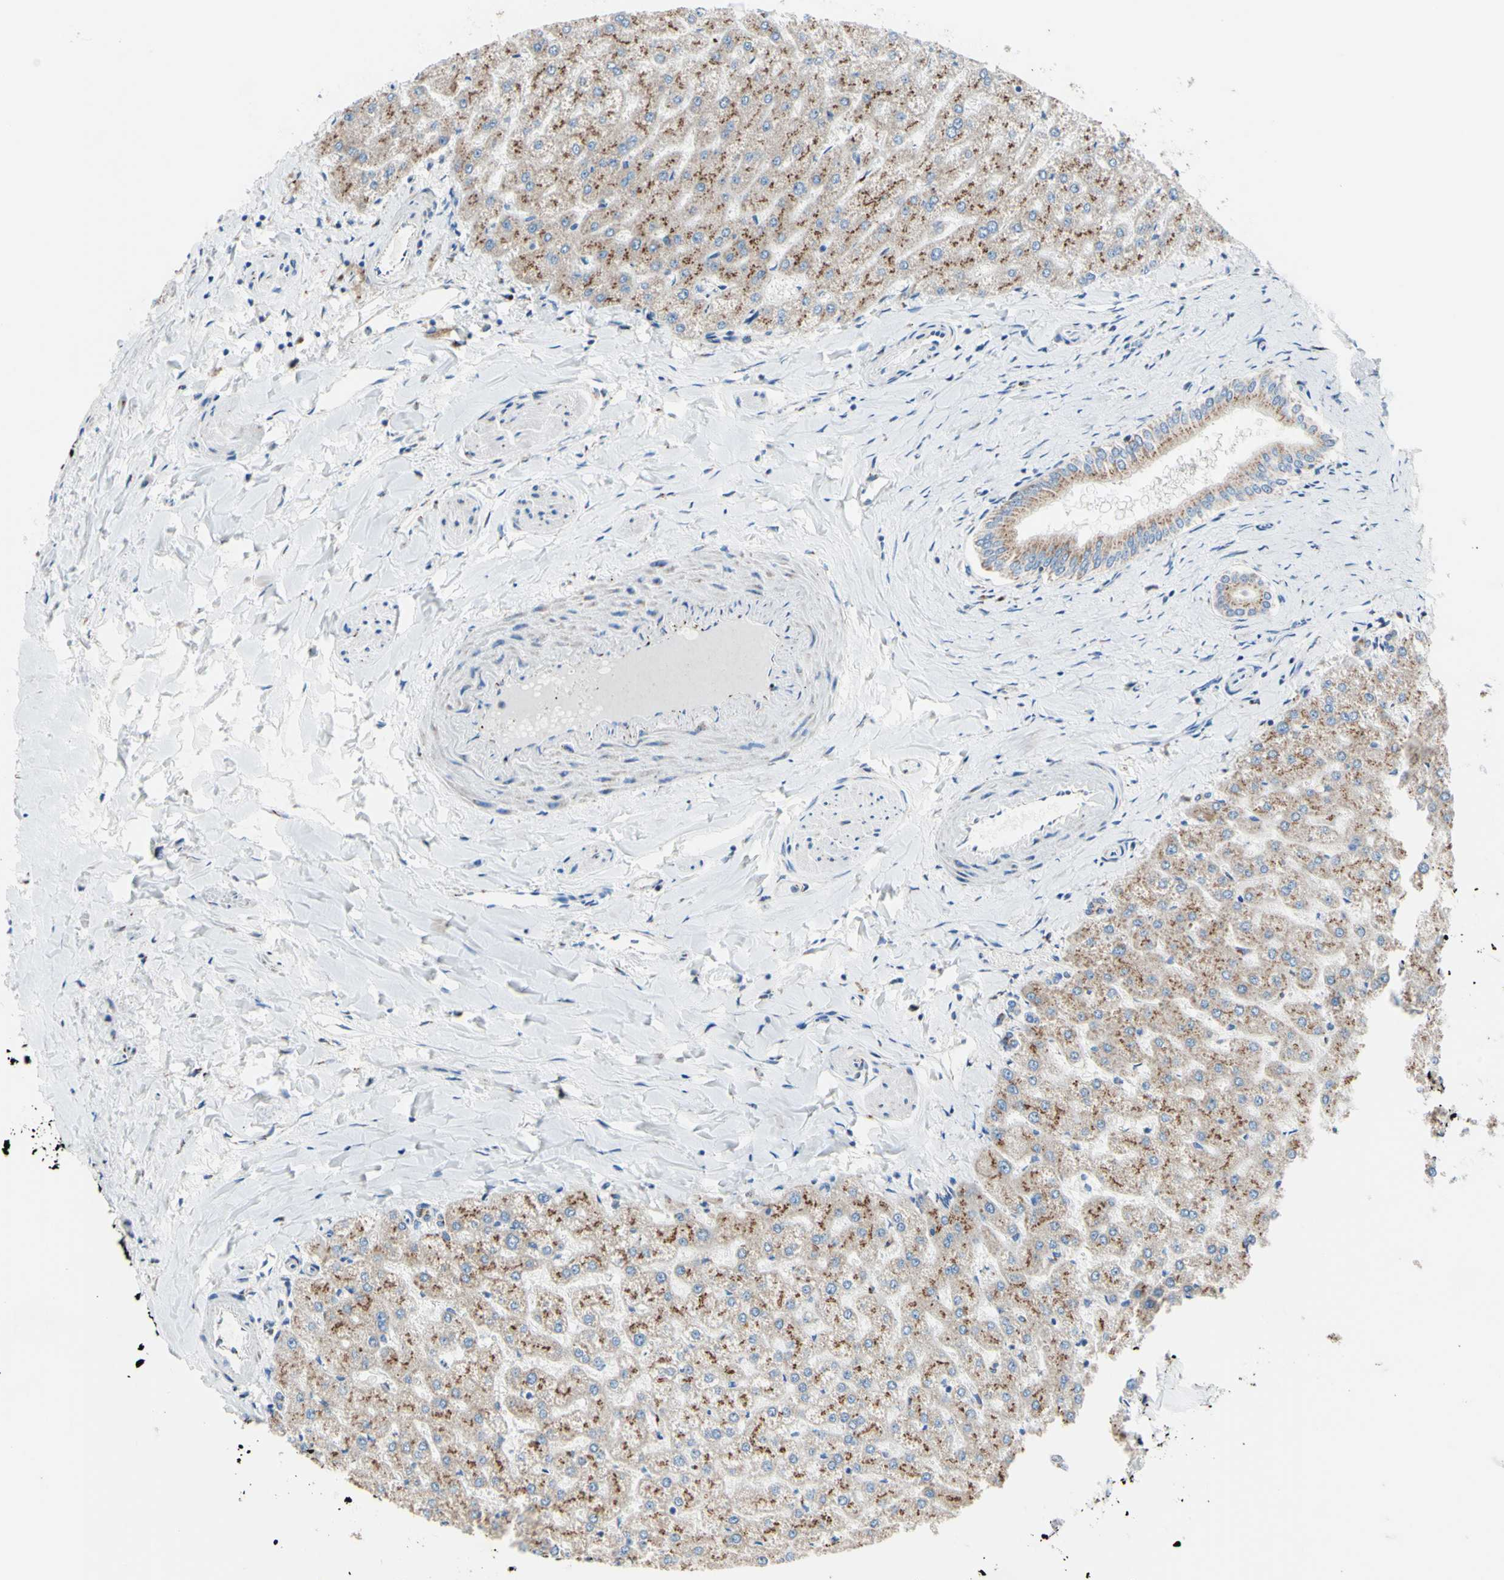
{"staining": {"intensity": "weak", "quantity": ">75%", "location": "cytoplasmic/membranous"}, "tissue": "liver", "cell_type": "Cholangiocytes", "image_type": "normal", "snomed": [{"axis": "morphology", "description": "Normal tissue, NOS"}, {"axis": "topography", "description": "Liver"}], "caption": "Immunohistochemistry (IHC) image of normal liver: liver stained using IHC displays low levels of weak protein expression localized specifically in the cytoplasmic/membranous of cholangiocytes, appearing as a cytoplasmic/membranous brown color.", "gene": "GALNT2", "patient": {"sex": "female", "age": 32}}